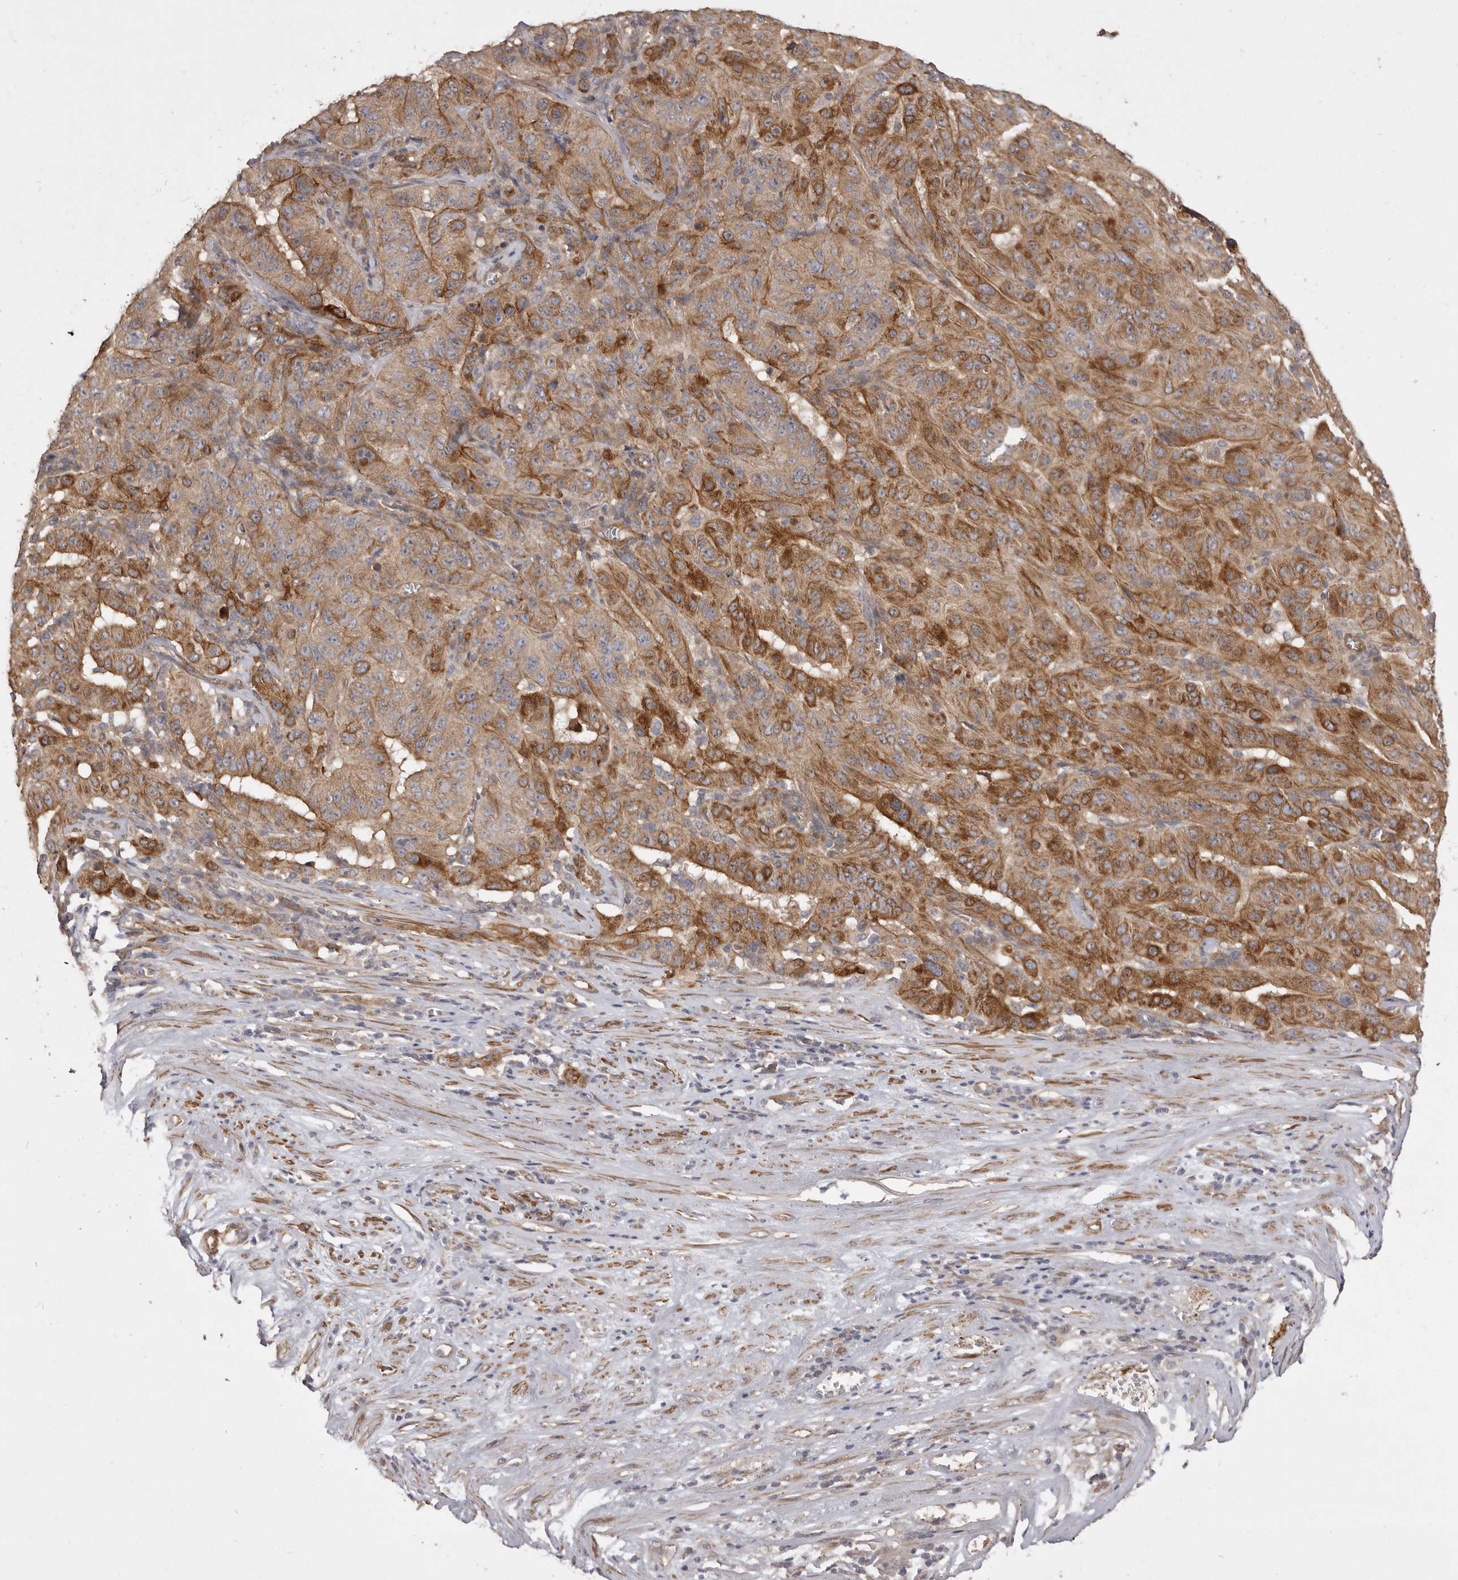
{"staining": {"intensity": "moderate", "quantity": ">75%", "location": "cytoplasmic/membranous"}, "tissue": "pancreatic cancer", "cell_type": "Tumor cells", "image_type": "cancer", "snomed": [{"axis": "morphology", "description": "Adenocarcinoma, NOS"}, {"axis": "topography", "description": "Pancreas"}], "caption": "Immunohistochemistry staining of pancreatic cancer (adenocarcinoma), which shows medium levels of moderate cytoplasmic/membranous expression in about >75% of tumor cells indicating moderate cytoplasmic/membranous protein staining. The staining was performed using DAB (brown) for protein detection and nuclei were counterstained in hematoxylin (blue).", "gene": "VPS45", "patient": {"sex": "male", "age": 63}}